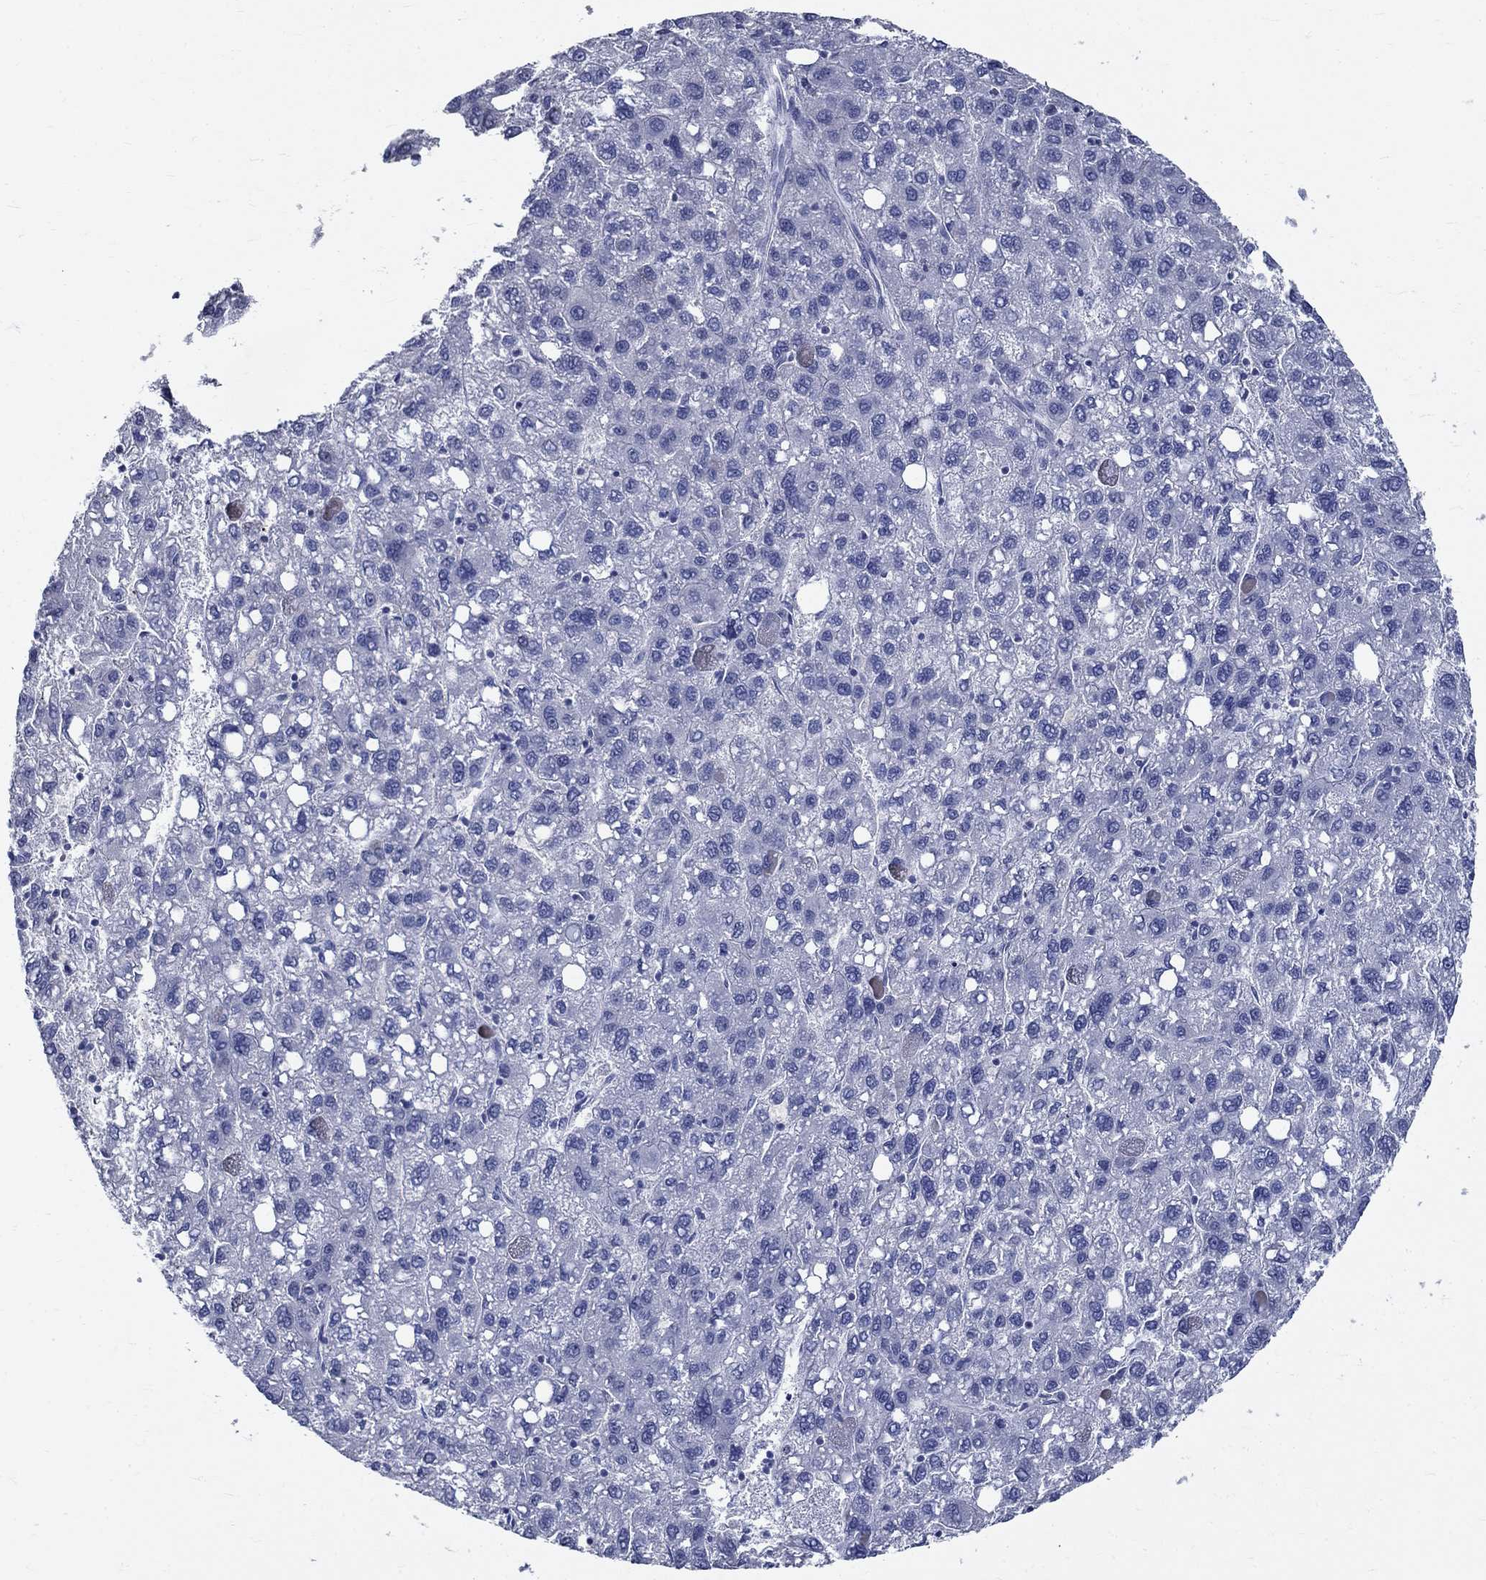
{"staining": {"intensity": "negative", "quantity": "none", "location": "none"}, "tissue": "liver cancer", "cell_type": "Tumor cells", "image_type": "cancer", "snomed": [{"axis": "morphology", "description": "Carcinoma, Hepatocellular, NOS"}, {"axis": "topography", "description": "Liver"}], "caption": "Immunohistochemistry of liver hepatocellular carcinoma reveals no positivity in tumor cells. (Brightfield microscopy of DAB immunohistochemistry at high magnification).", "gene": "GUCA1A", "patient": {"sex": "female", "age": 82}}